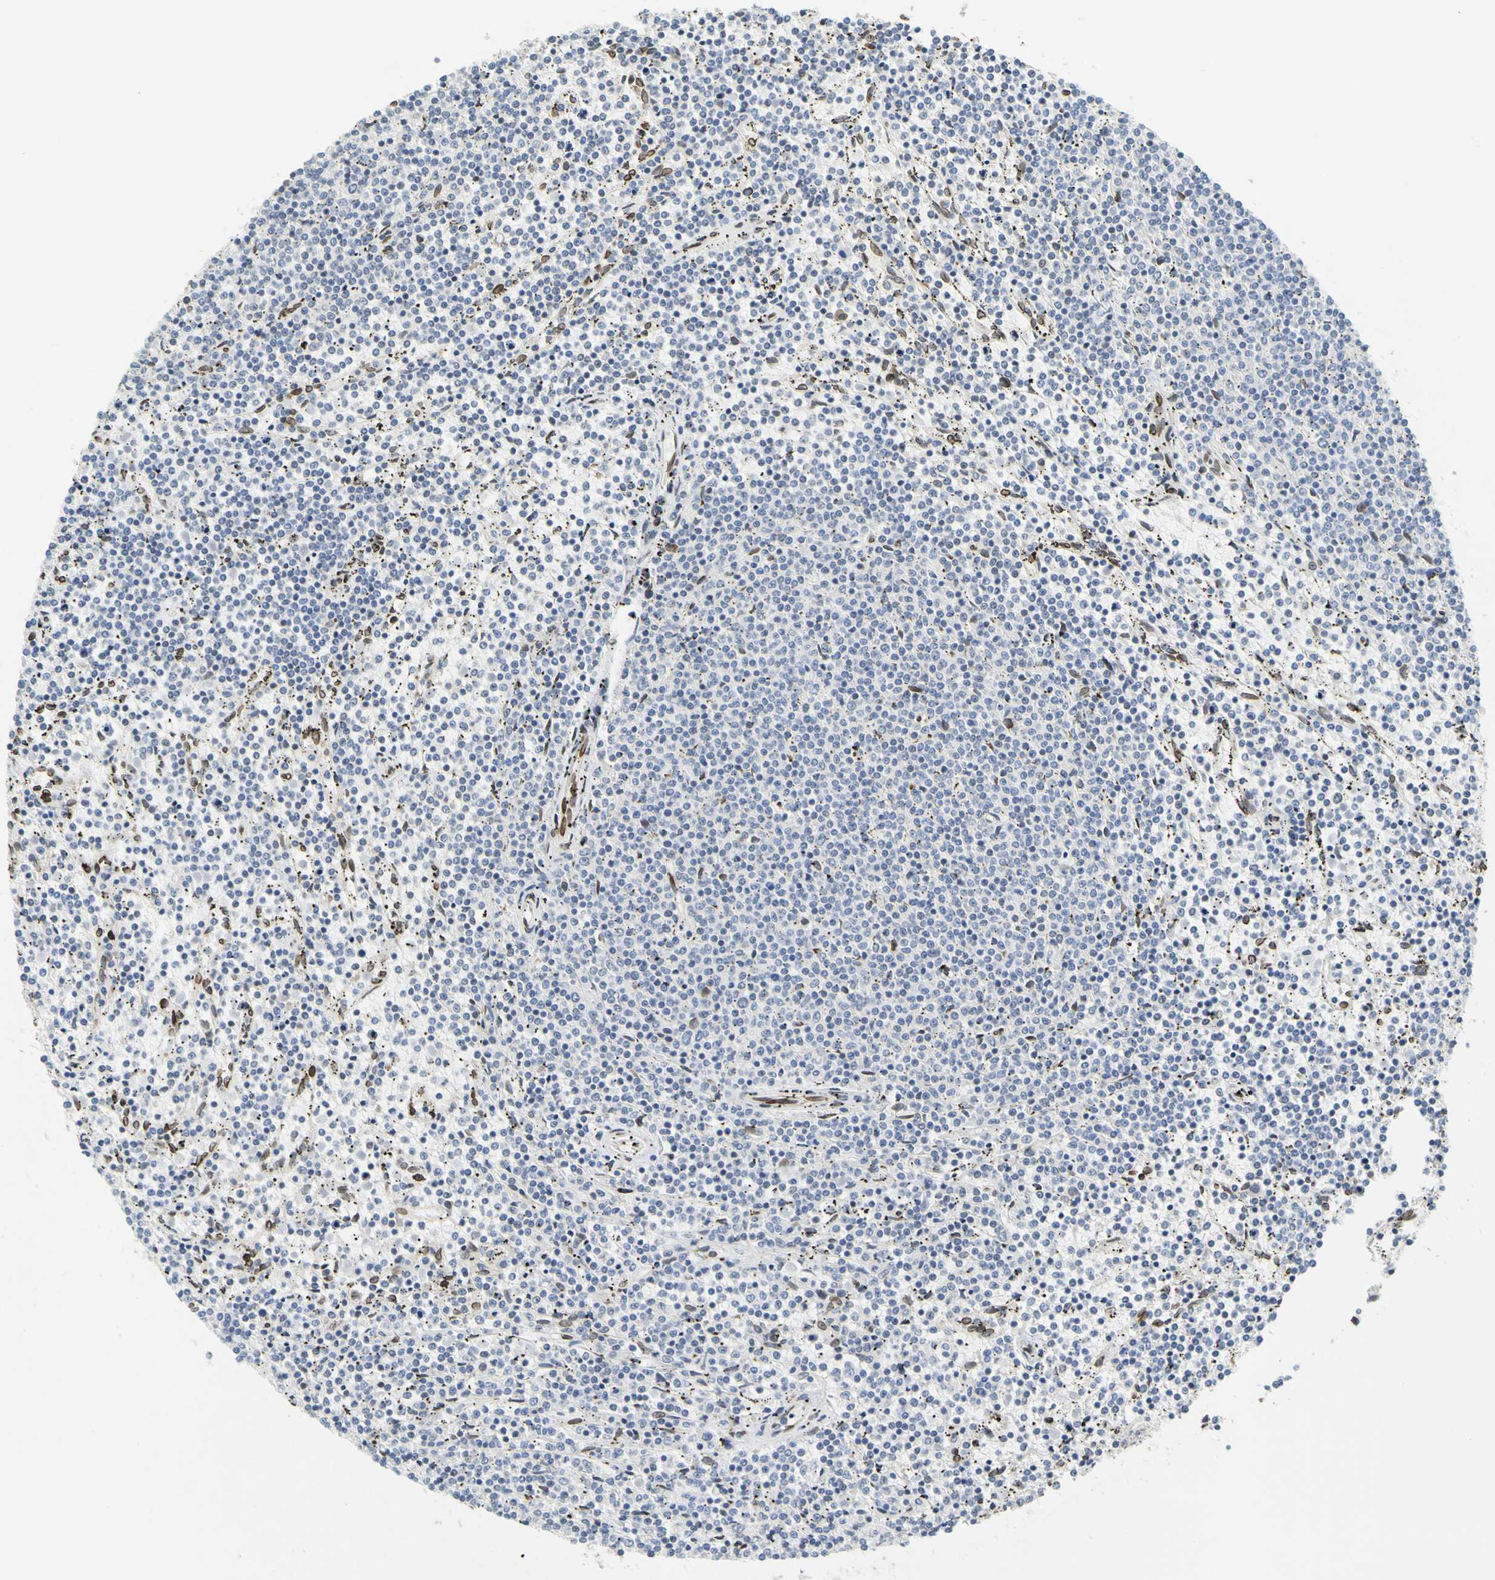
{"staining": {"intensity": "negative", "quantity": "none", "location": "none"}, "tissue": "lymphoma", "cell_type": "Tumor cells", "image_type": "cancer", "snomed": [{"axis": "morphology", "description": "Malignant lymphoma, non-Hodgkin's type, Low grade"}, {"axis": "topography", "description": "Spleen"}], "caption": "There is no significant expression in tumor cells of lymphoma.", "gene": "SUN1", "patient": {"sex": "female", "age": 50}}